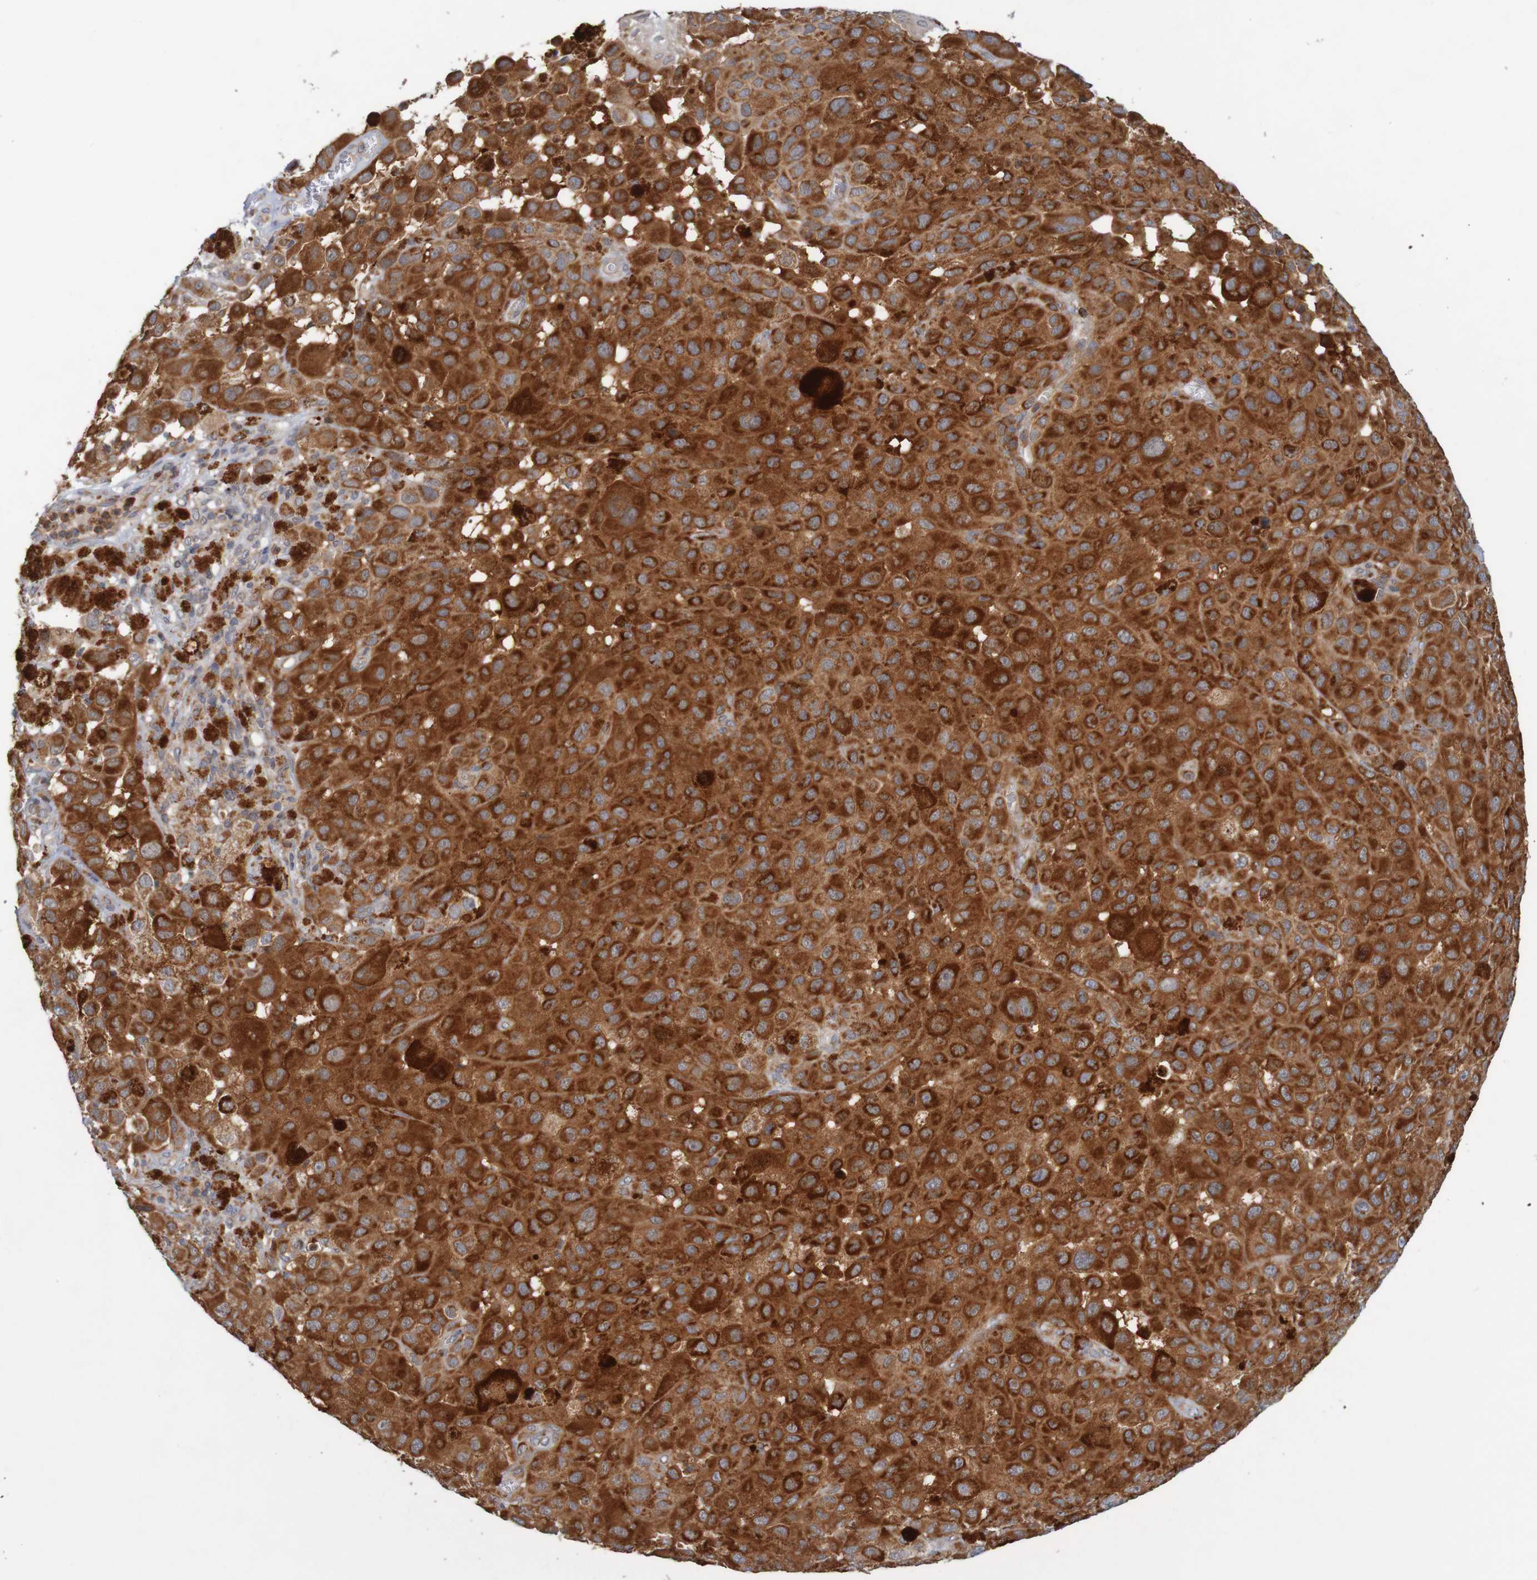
{"staining": {"intensity": "strong", "quantity": ">75%", "location": "cytoplasmic/membranous"}, "tissue": "melanoma", "cell_type": "Tumor cells", "image_type": "cancer", "snomed": [{"axis": "morphology", "description": "Malignant melanoma, NOS"}, {"axis": "topography", "description": "Skin"}], "caption": "Immunohistochemistry micrograph of neoplastic tissue: malignant melanoma stained using immunohistochemistry (IHC) displays high levels of strong protein expression localized specifically in the cytoplasmic/membranous of tumor cells, appearing as a cytoplasmic/membranous brown color.", "gene": "NAV2", "patient": {"sex": "male", "age": 96}}